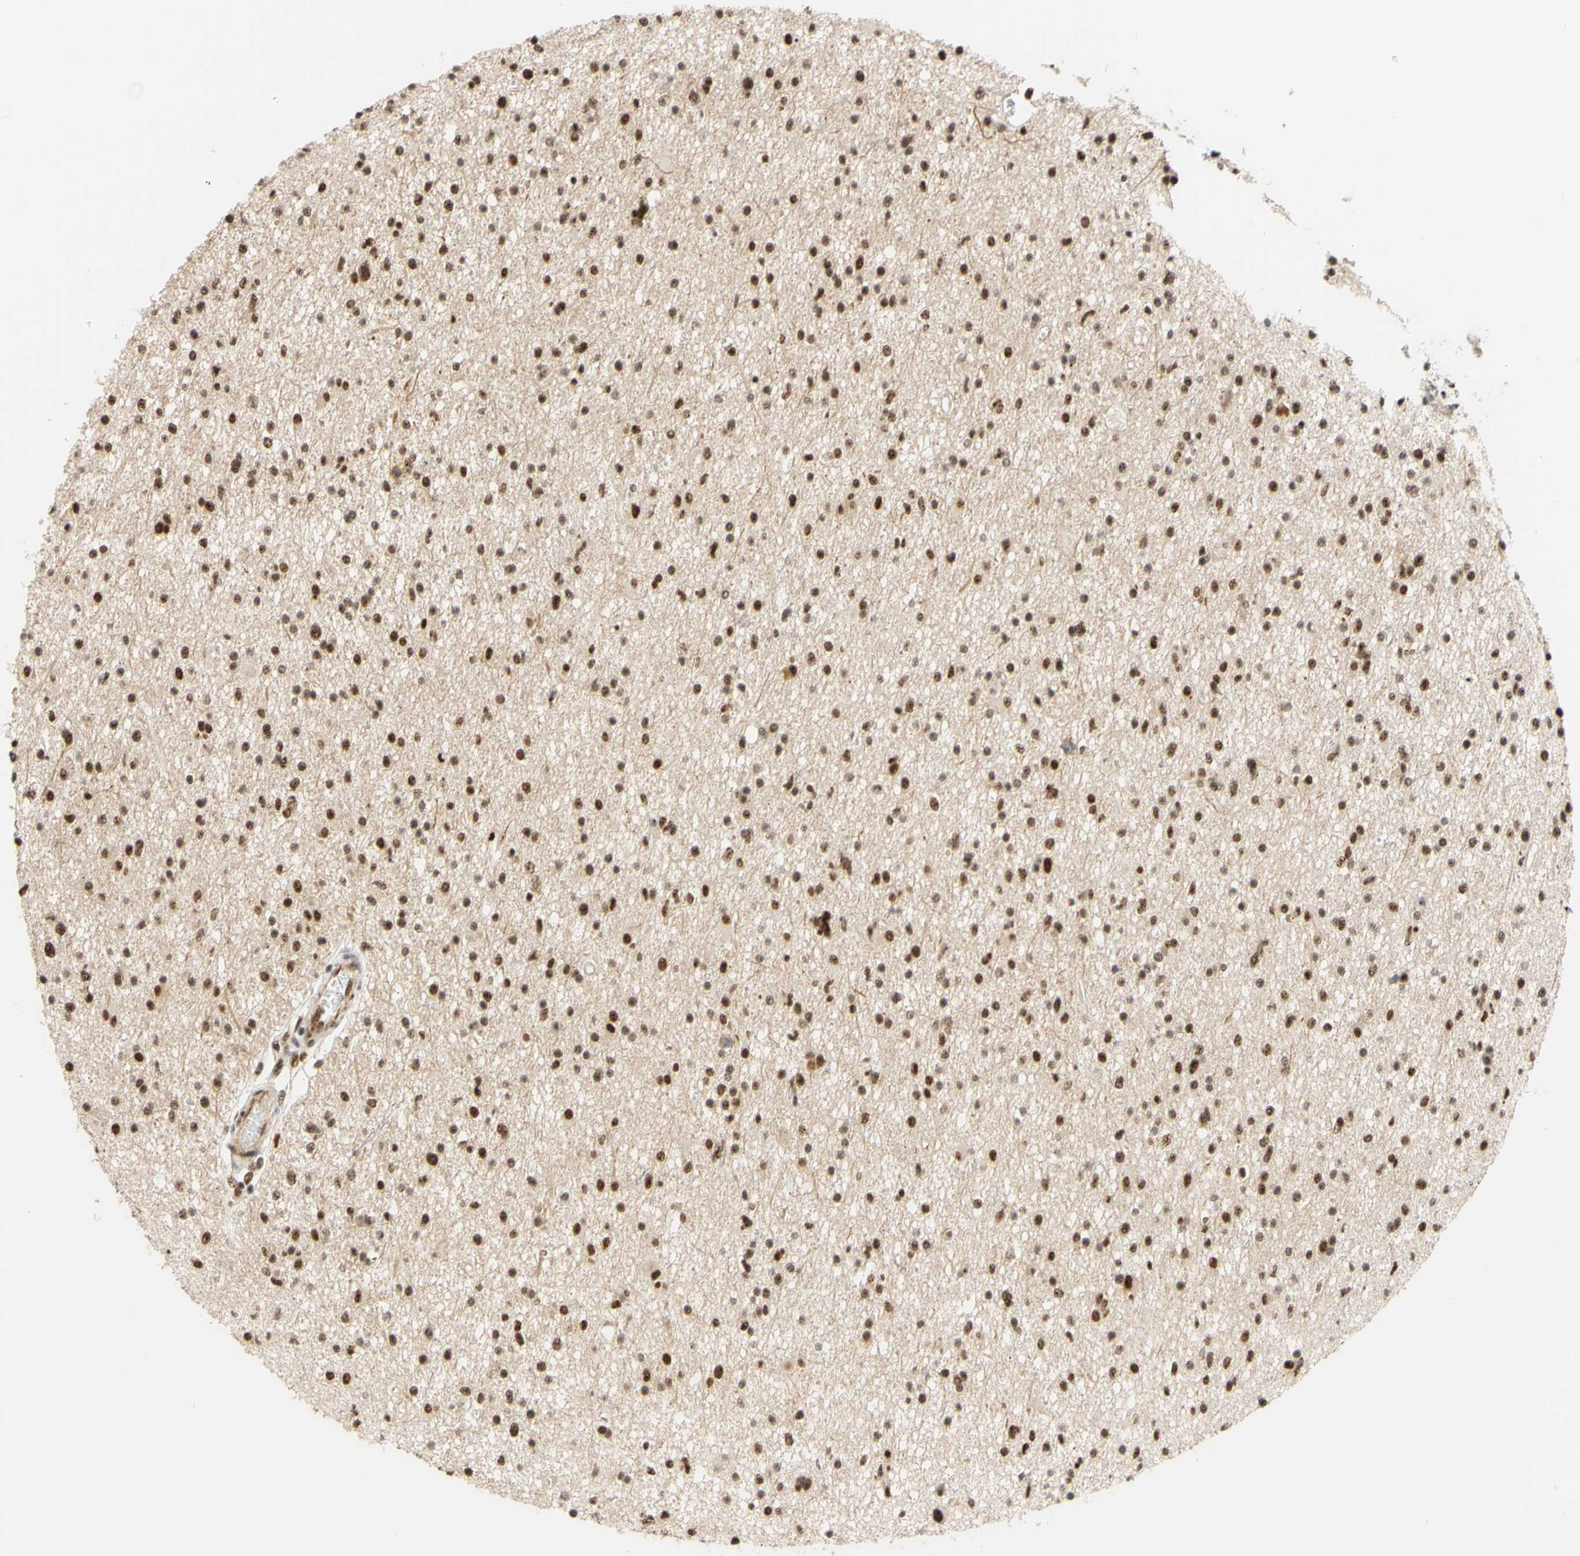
{"staining": {"intensity": "moderate", "quantity": ">75%", "location": "nuclear"}, "tissue": "glioma", "cell_type": "Tumor cells", "image_type": "cancer", "snomed": [{"axis": "morphology", "description": "Glioma, malignant, High grade"}, {"axis": "topography", "description": "Brain"}], "caption": "Protein analysis of malignant glioma (high-grade) tissue demonstrates moderate nuclear staining in about >75% of tumor cells.", "gene": "SAP18", "patient": {"sex": "male", "age": 33}}